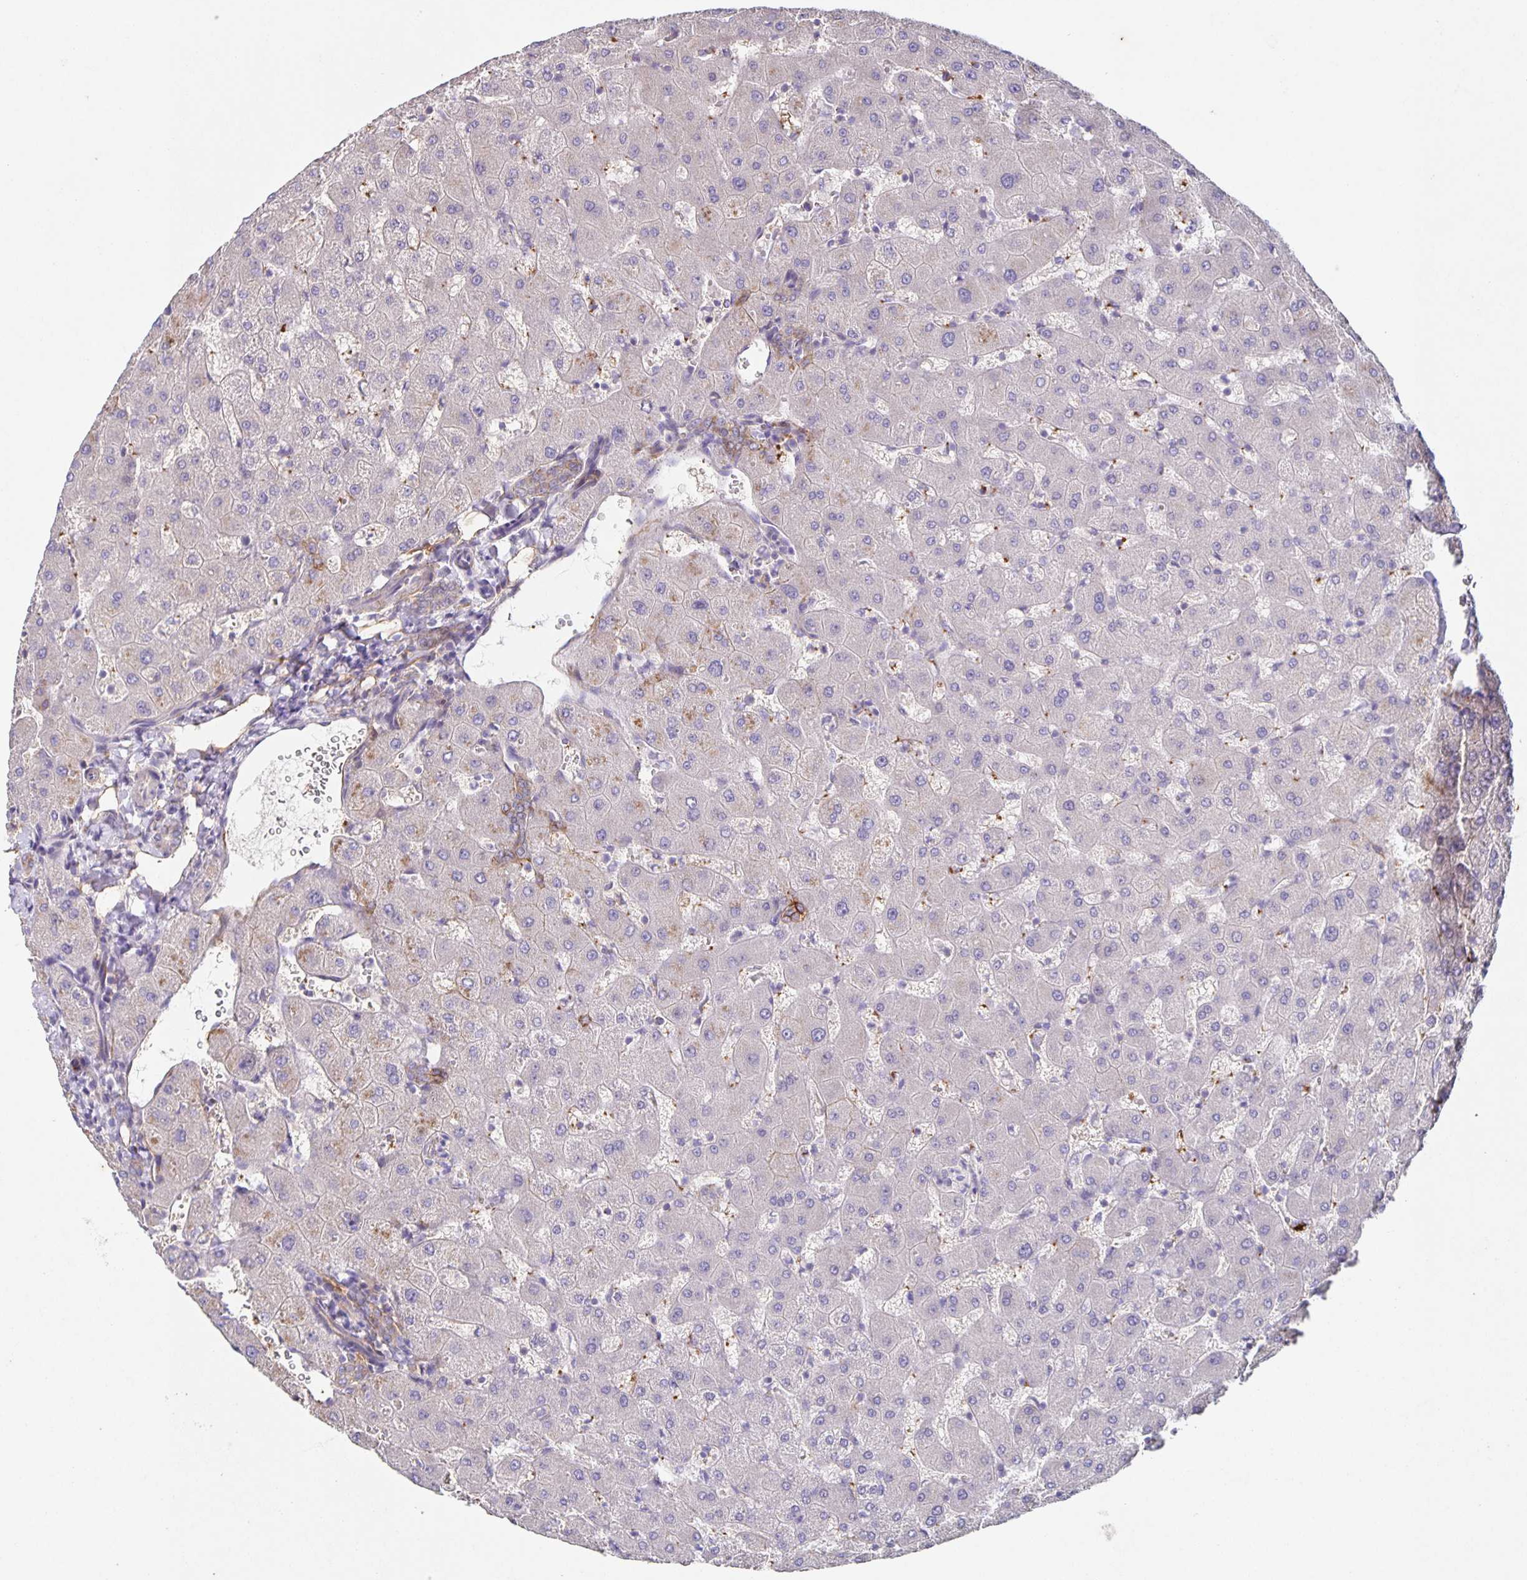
{"staining": {"intensity": "moderate", "quantity": "25%-75%", "location": "cytoplasmic/membranous"}, "tissue": "liver", "cell_type": "Cholangiocytes", "image_type": "normal", "snomed": [{"axis": "morphology", "description": "Normal tissue, NOS"}, {"axis": "topography", "description": "Liver"}], "caption": "Immunohistochemical staining of benign liver exhibits 25%-75% levels of moderate cytoplasmic/membranous protein positivity in about 25%-75% of cholangiocytes.", "gene": "ITGA2", "patient": {"sex": "female", "age": 63}}